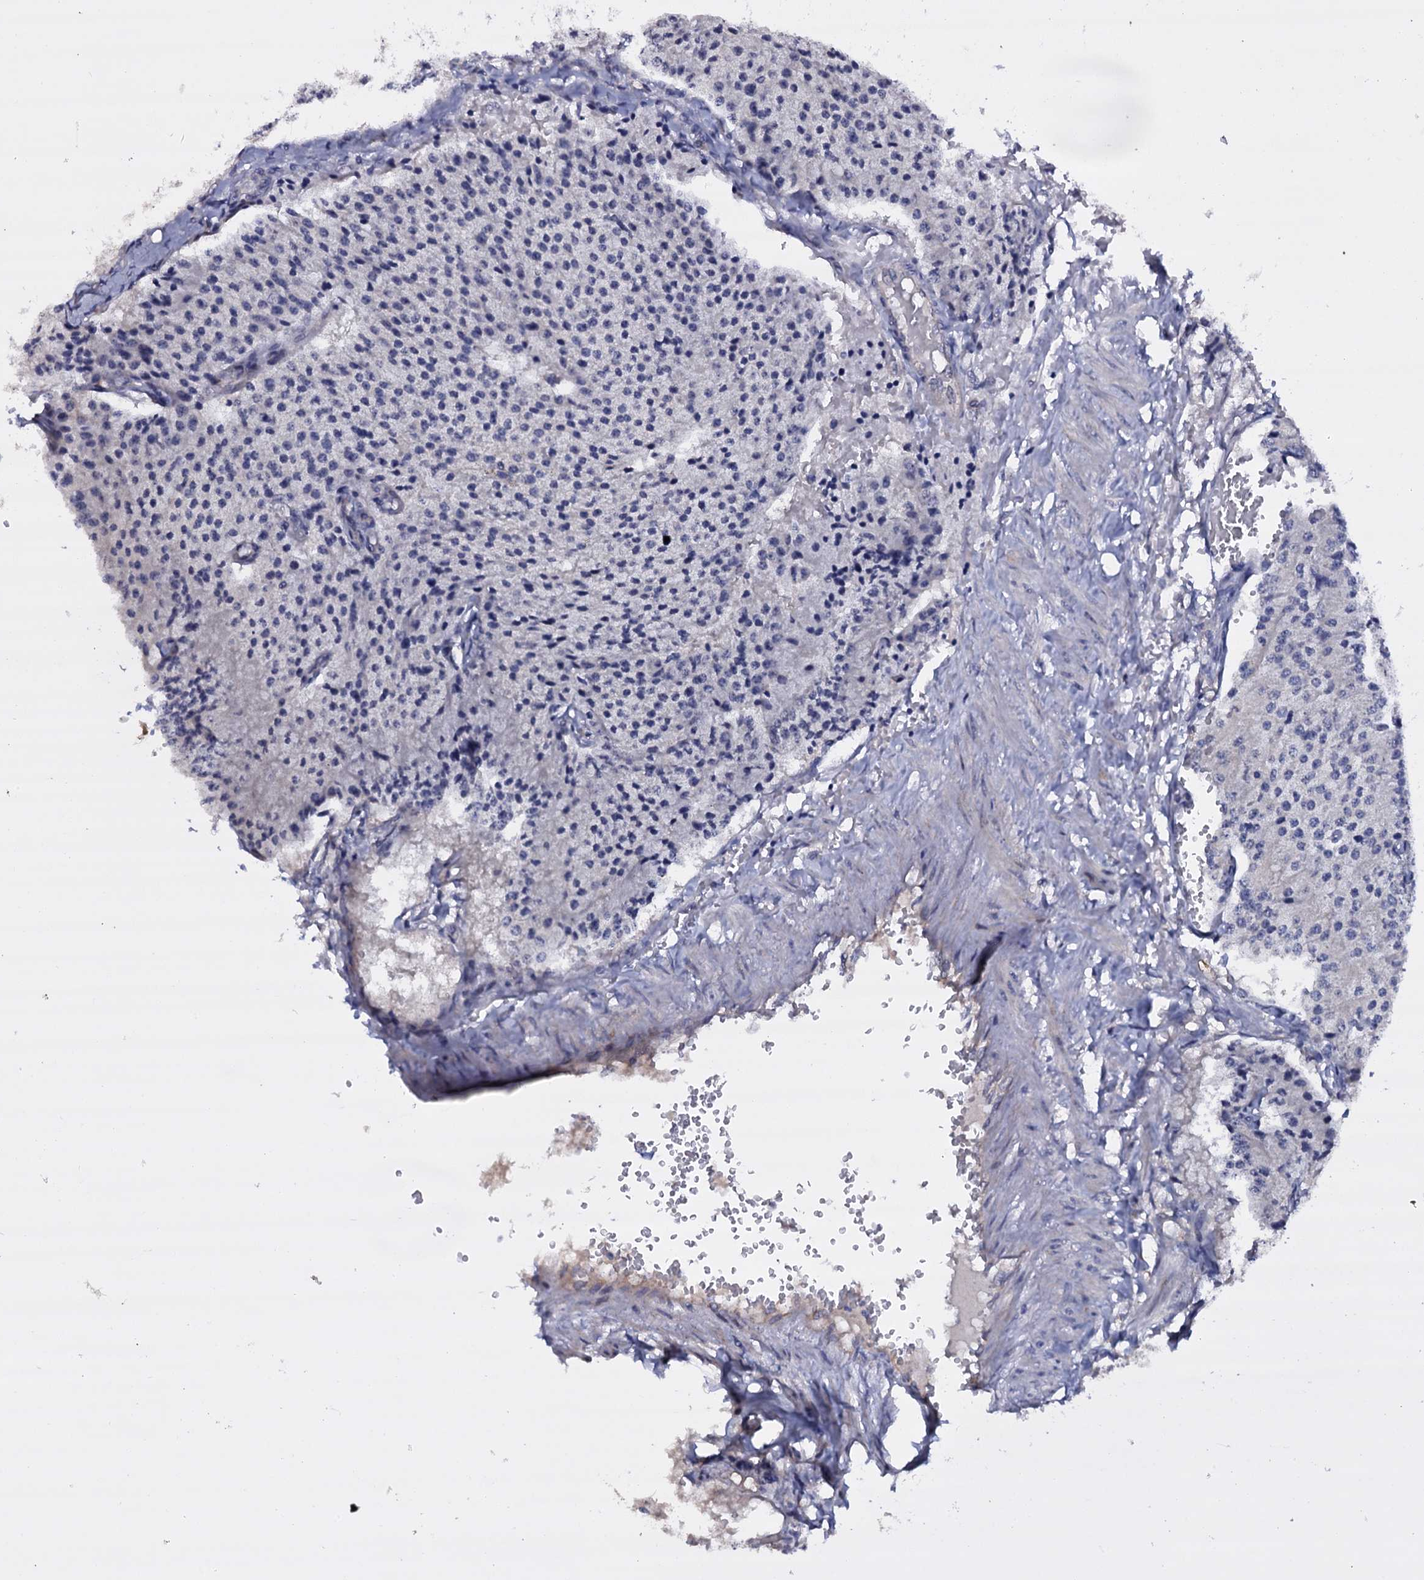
{"staining": {"intensity": "negative", "quantity": "none", "location": "none"}, "tissue": "carcinoid", "cell_type": "Tumor cells", "image_type": "cancer", "snomed": [{"axis": "morphology", "description": "Carcinoid, malignant, NOS"}, {"axis": "topography", "description": "Colon"}], "caption": "This is an immunohistochemistry (IHC) photomicrograph of human carcinoid. There is no staining in tumor cells.", "gene": "BCL2L14", "patient": {"sex": "female", "age": 52}}